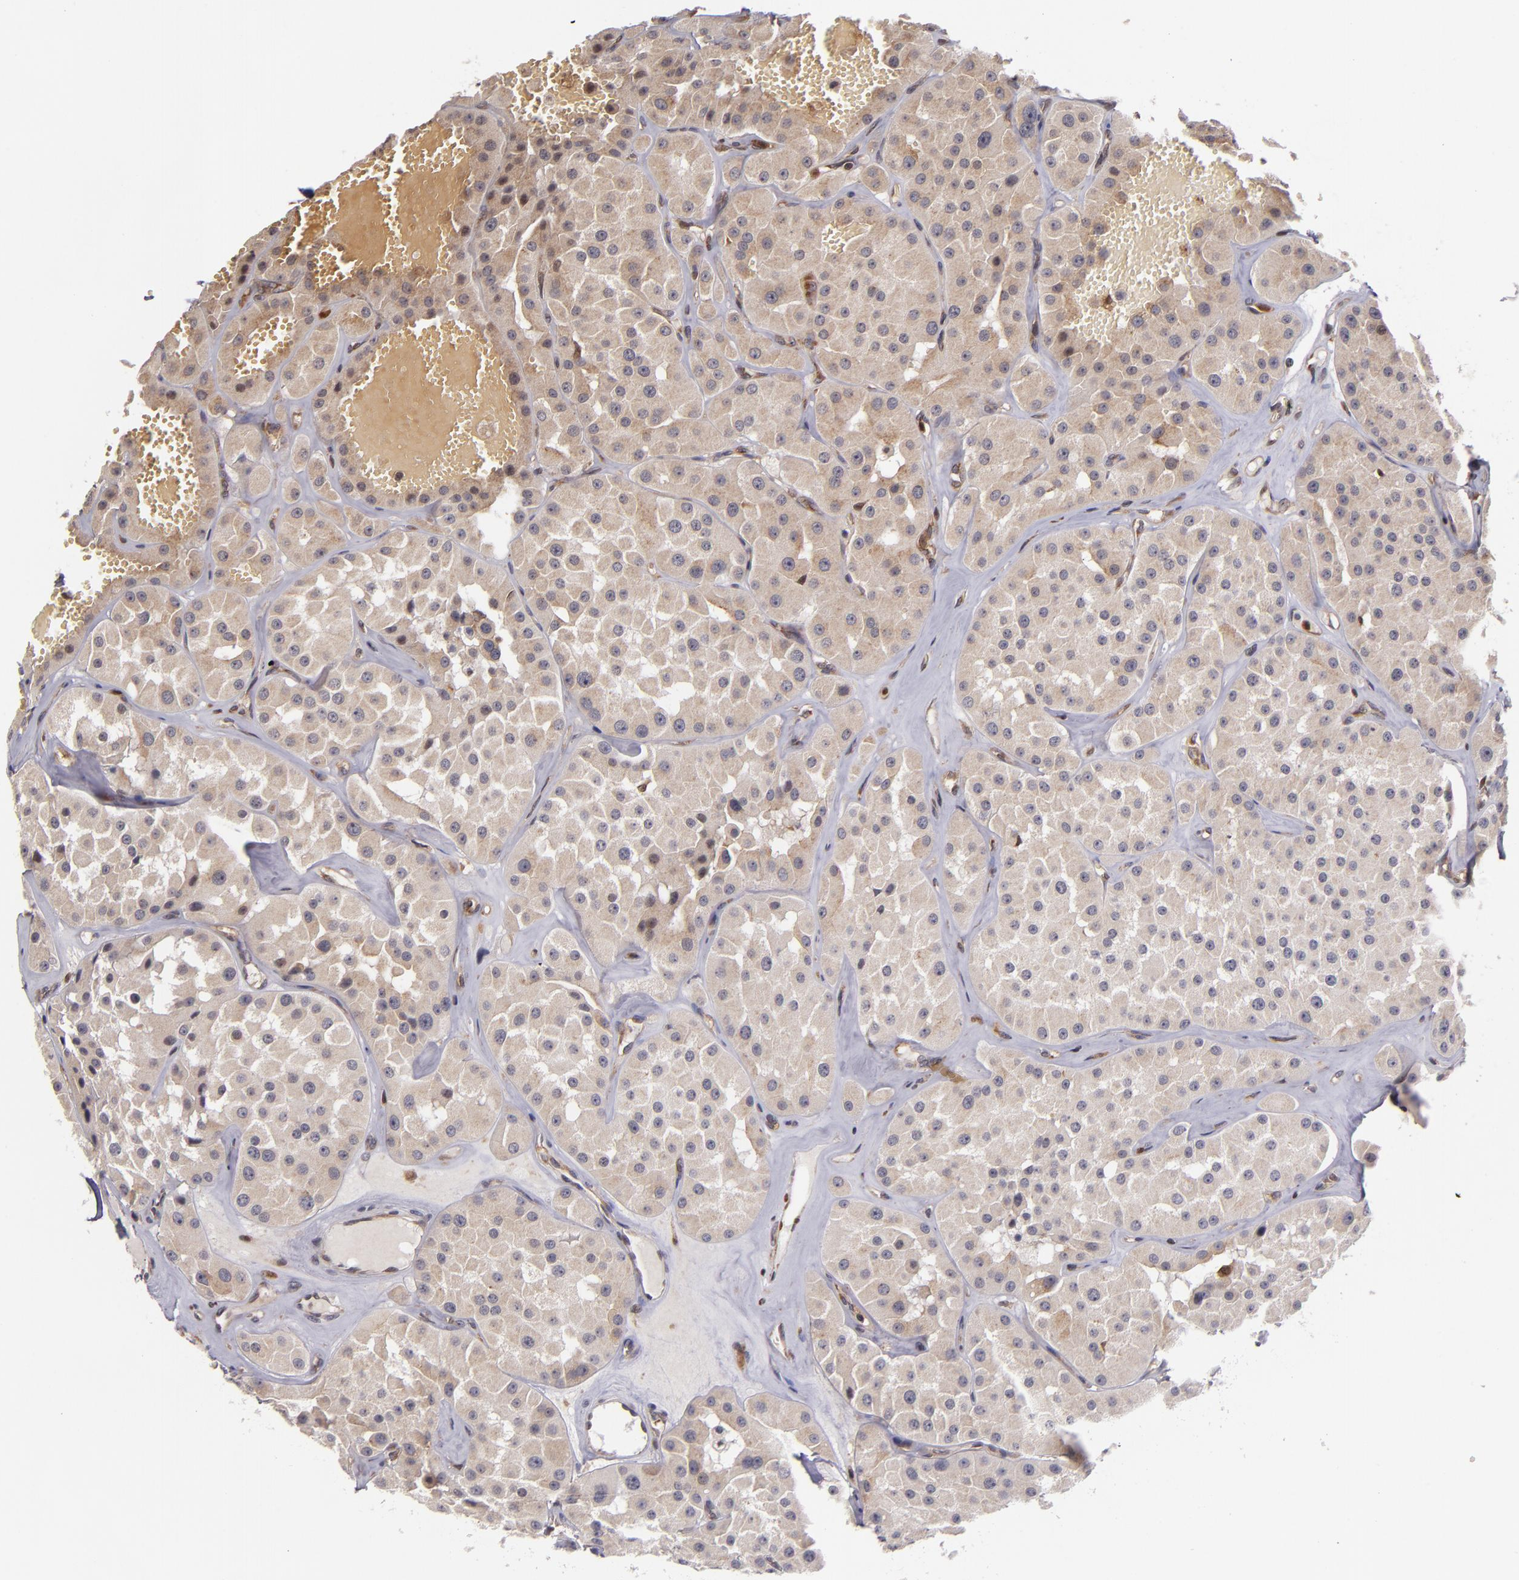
{"staining": {"intensity": "weak", "quantity": ">75%", "location": "cytoplasmic/membranous"}, "tissue": "renal cancer", "cell_type": "Tumor cells", "image_type": "cancer", "snomed": [{"axis": "morphology", "description": "Adenocarcinoma, uncertain malignant potential"}, {"axis": "topography", "description": "Kidney"}], "caption": "Immunohistochemical staining of renal adenocarcinoma,  uncertain malignant potential demonstrates low levels of weak cytoplasmic/membranous protein positivity in approximately >75% of tumor cells.", "gene": "CASP1", "patient": {"sex": "male", "age": 63}}